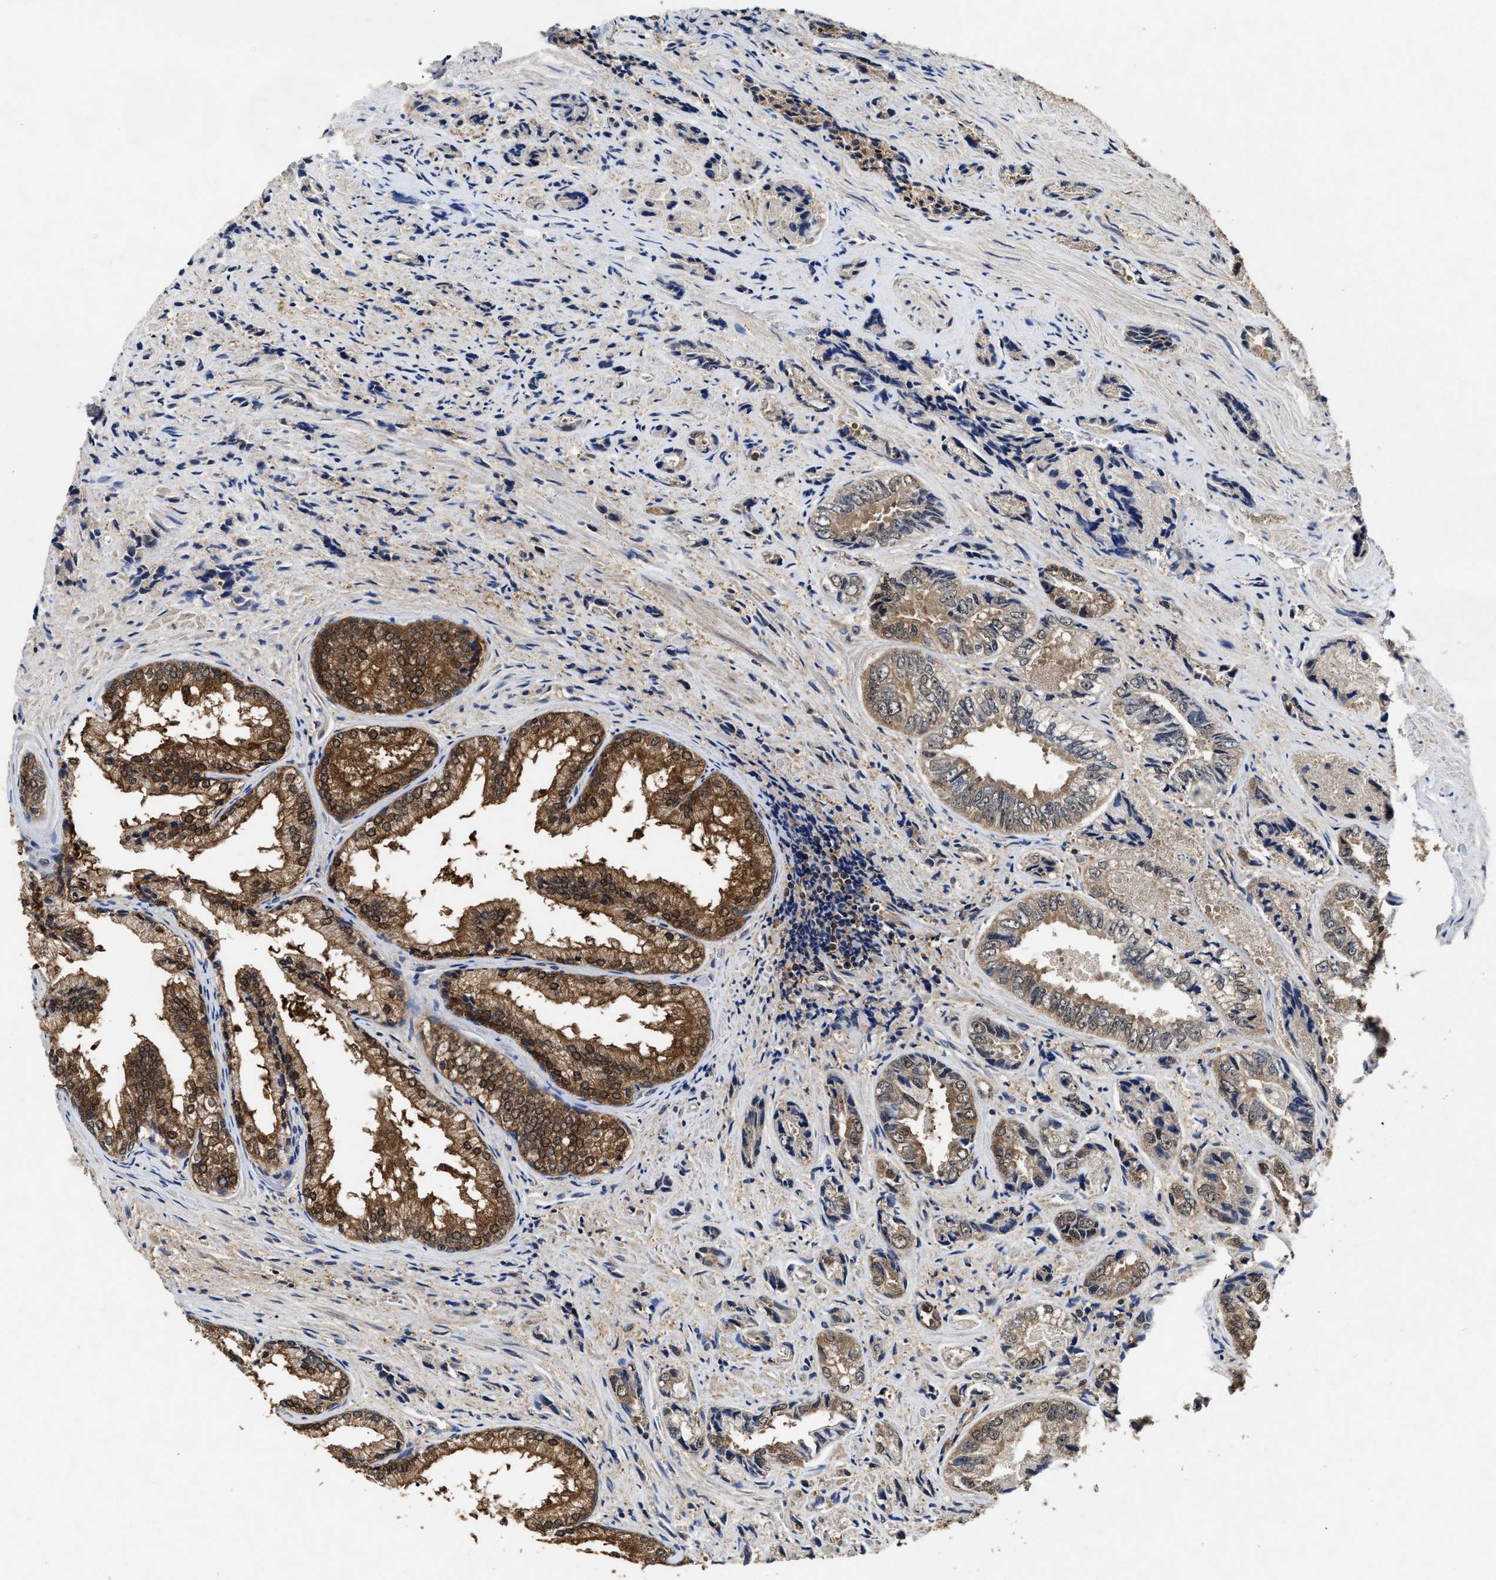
{"staining": {"intensity": "weak", "quantity": ">75%", "location": "cytoplasmic/membranous"}, "tissue": "prostate cancer", "cell_type": "Tumor cells", "image_type": "cancer", "snomed": [{"axis": "morphology", "description": "Adenocarcinoma, High grade"}, {"axis": "topography", "description": "Prostate"}], "caption": "About >75% of tumor cells in prostate cancer exhibit weak cytoplasmic/membranous protein staining as visualized by brown immunohistochemical staining.", "gene": "ACAT2", "patient": {"sex": "male", "age": 61}}